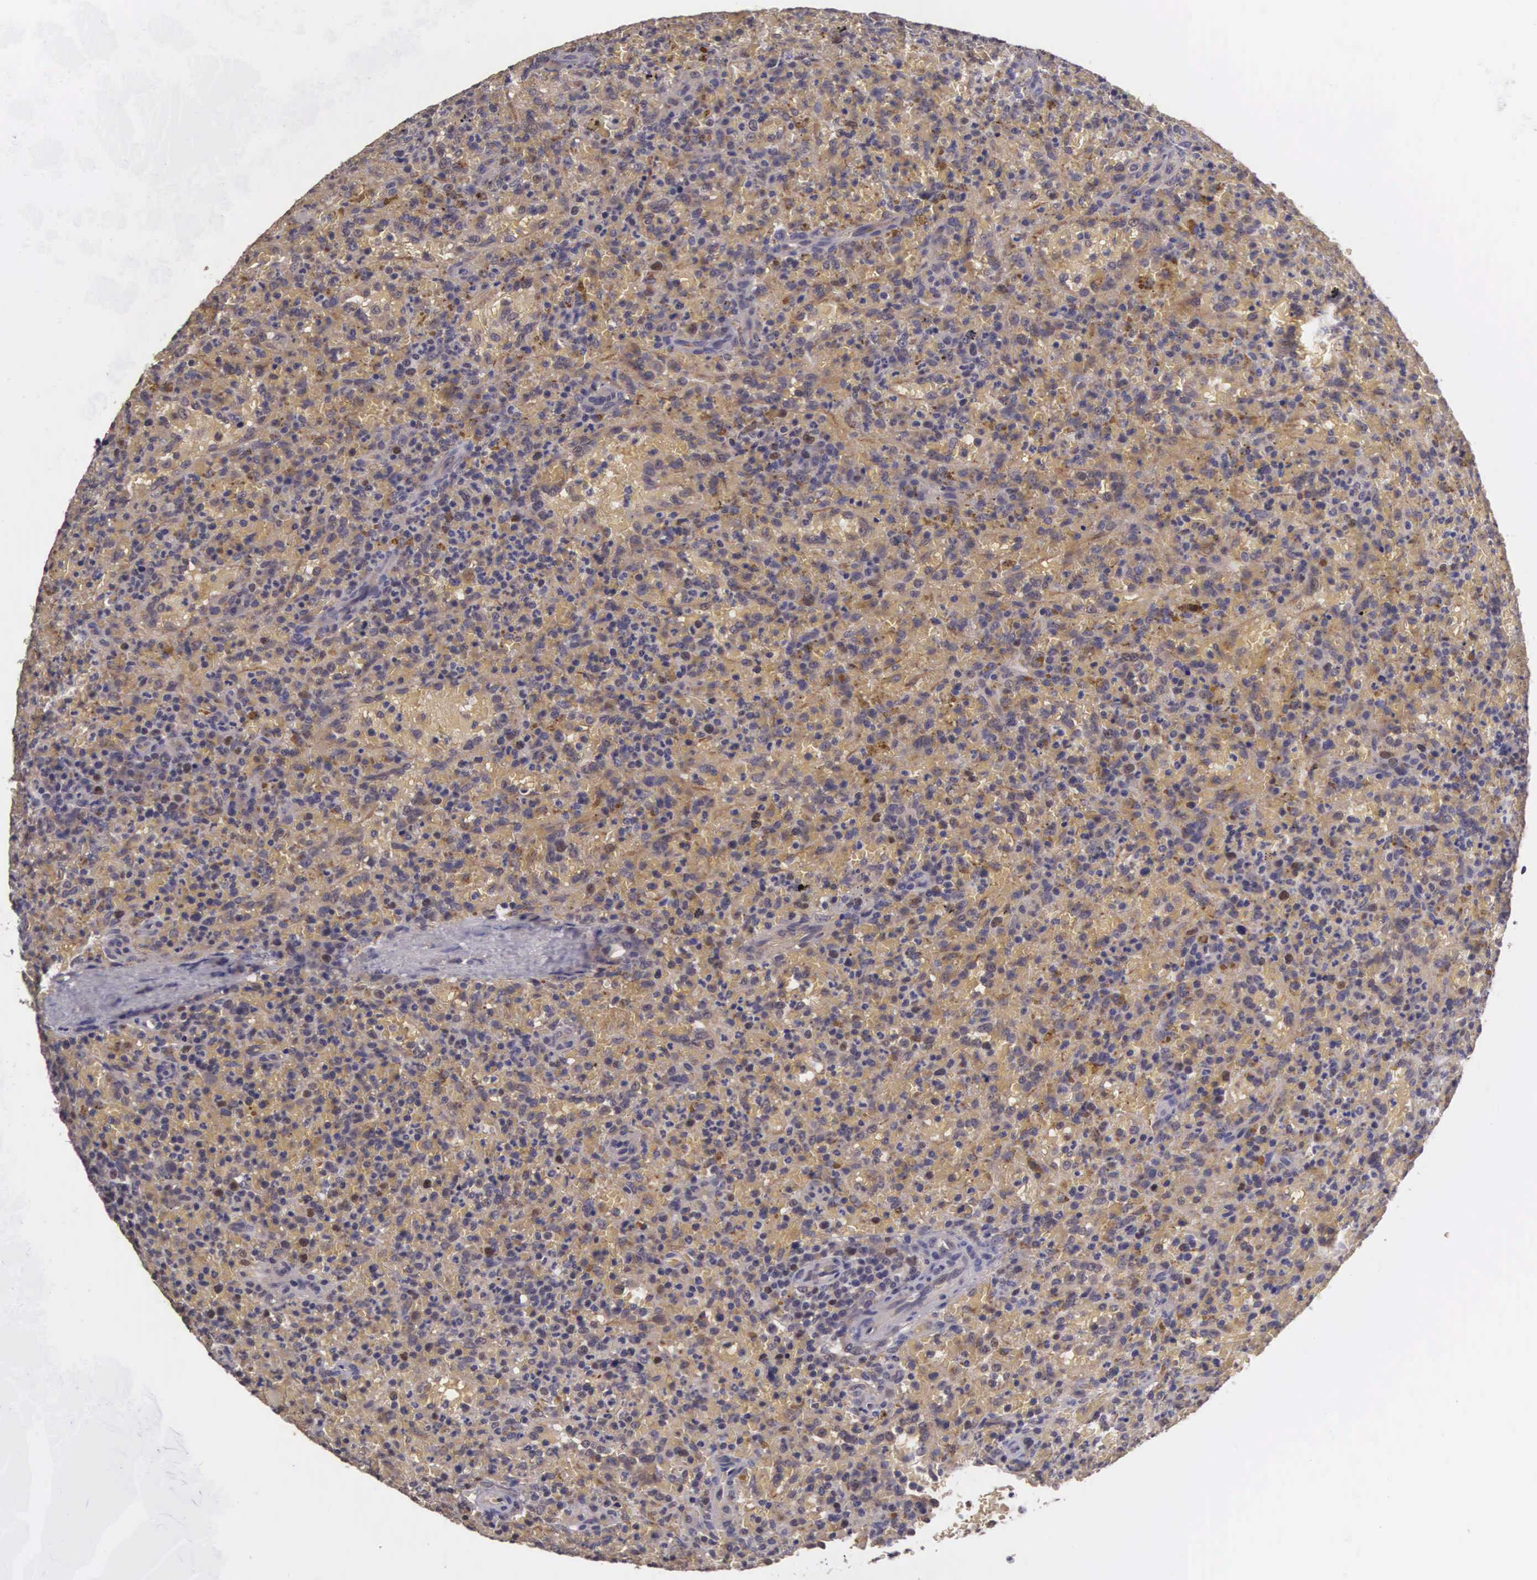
{"staining": {"intensity": "weak", "quantity": "<25%", "location": "nuclear"}, "tissue": "lymphoma", "cell_type": "Tumor cells", "image_type": "cancer", "snomed": [{"axis": "morphology", "description": "Malignant lymphoma, non-Hodgkin's type, High grade"}, {"axis": "topography", "description": "Spleen"}, {"axis": "topography", "description": "Lymph node"}], "caption": "This is an immunohistochemistry micrograph of malignant lymphoma, non-Hodgkin's type (high-grade). There is no positivity in tumor cells.", "gene": "CDC45", "patient": {"sex": "female", "age": 70}}